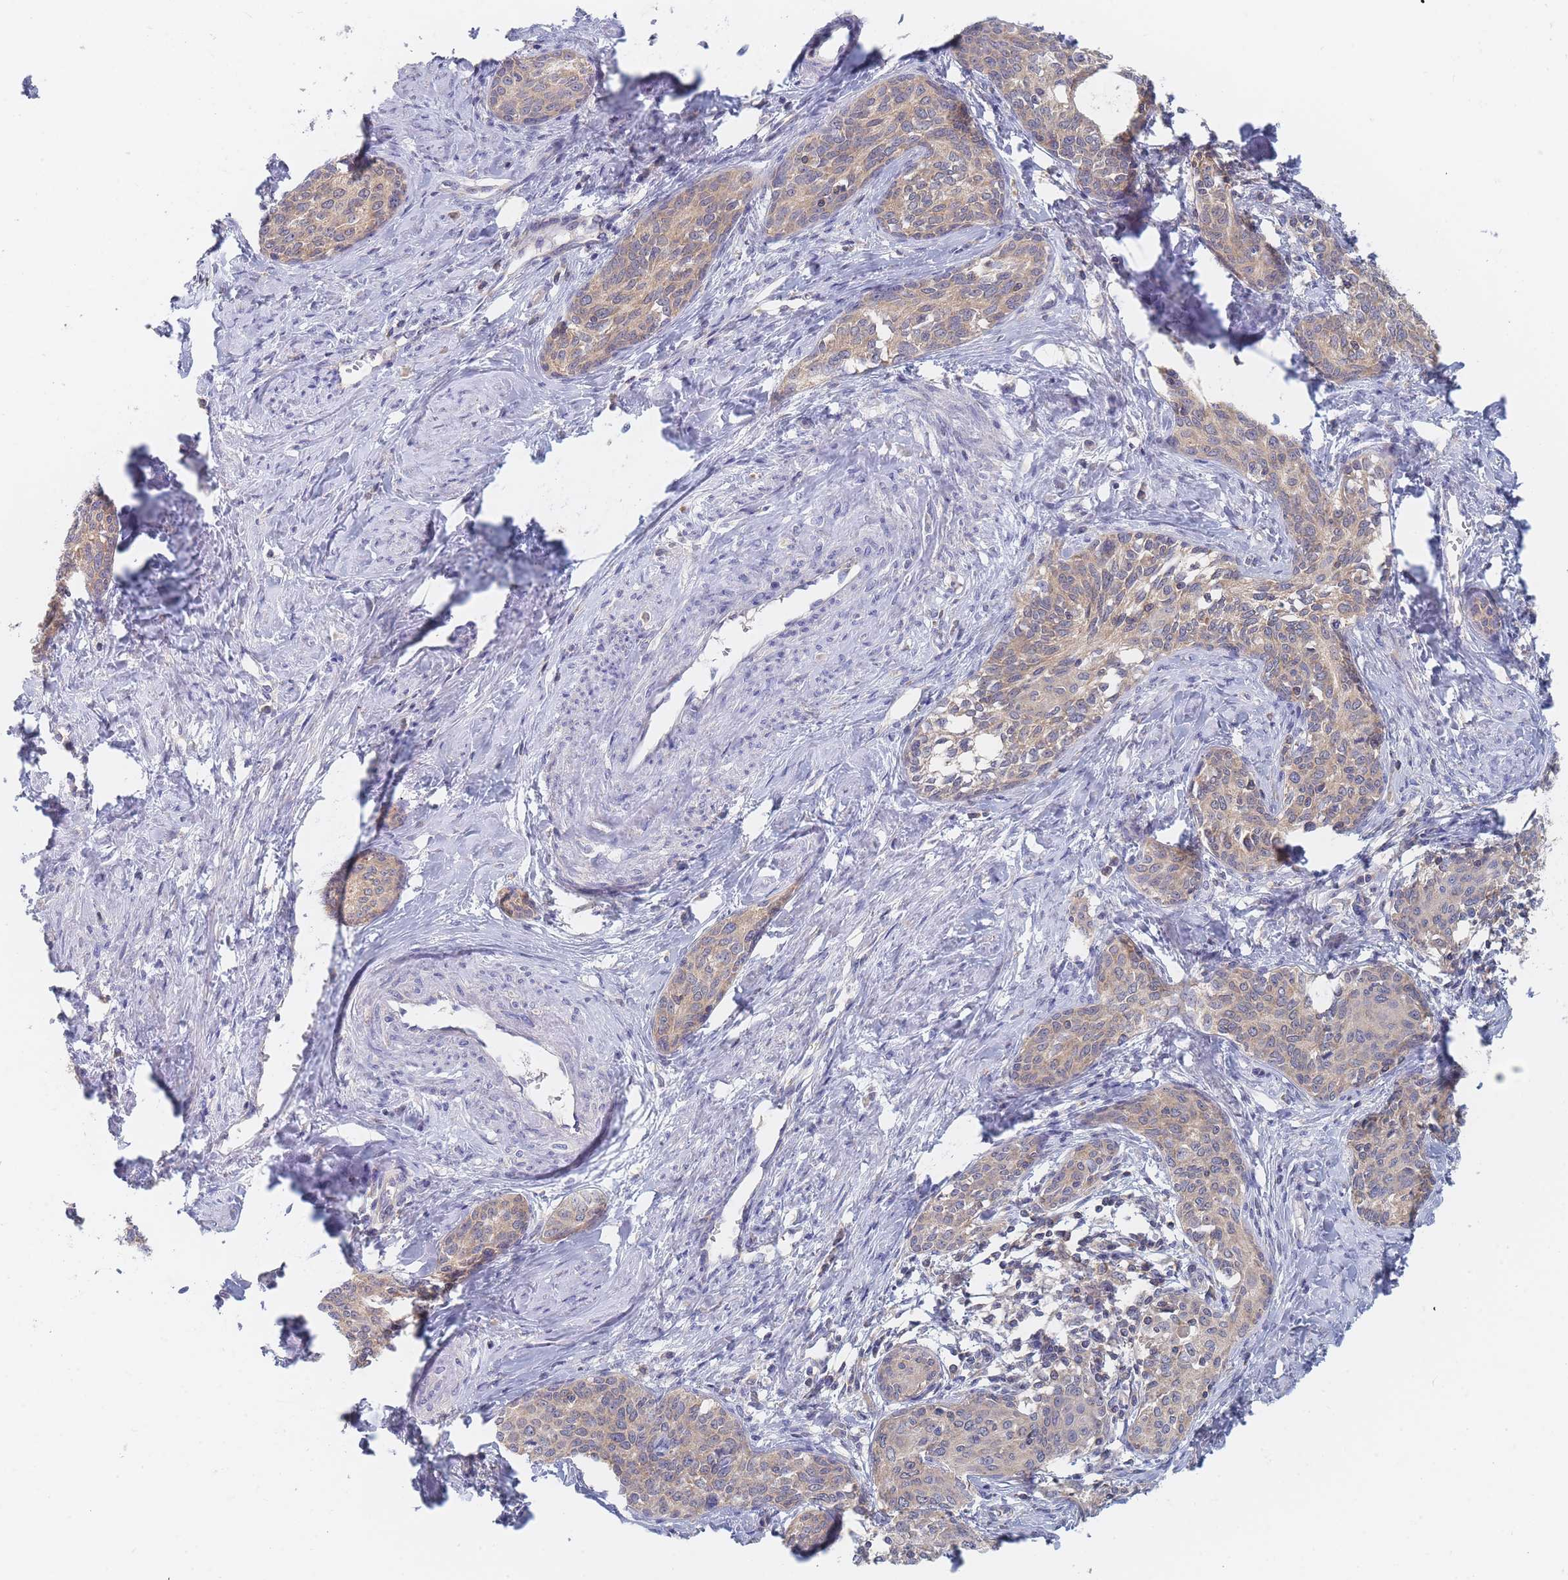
{"staining": {"intensity": "weak", "quantity": ">75%", "location": "cytoplasmic/membranous"}, "tissue": "cervical cancer", "cell_type": "Tumor cells", "image_type": "cancer", "snomed": [{"axis": "morphology", "description": "Squamous cell carcinoma, NOS"}, {"axis": "morphology", "description": "Adenocarcinoma, NOS"}, {"axis": "topography", "description": "Cervix"}], "caption": "Immunohistochemical staining of human cervical cancer reveals low levels of weak cytoplasmic/membranous protein expression in about >75% of tumor cells.", "gene": "PPP6C", "patient": {"sex": "female", "age": 52}}